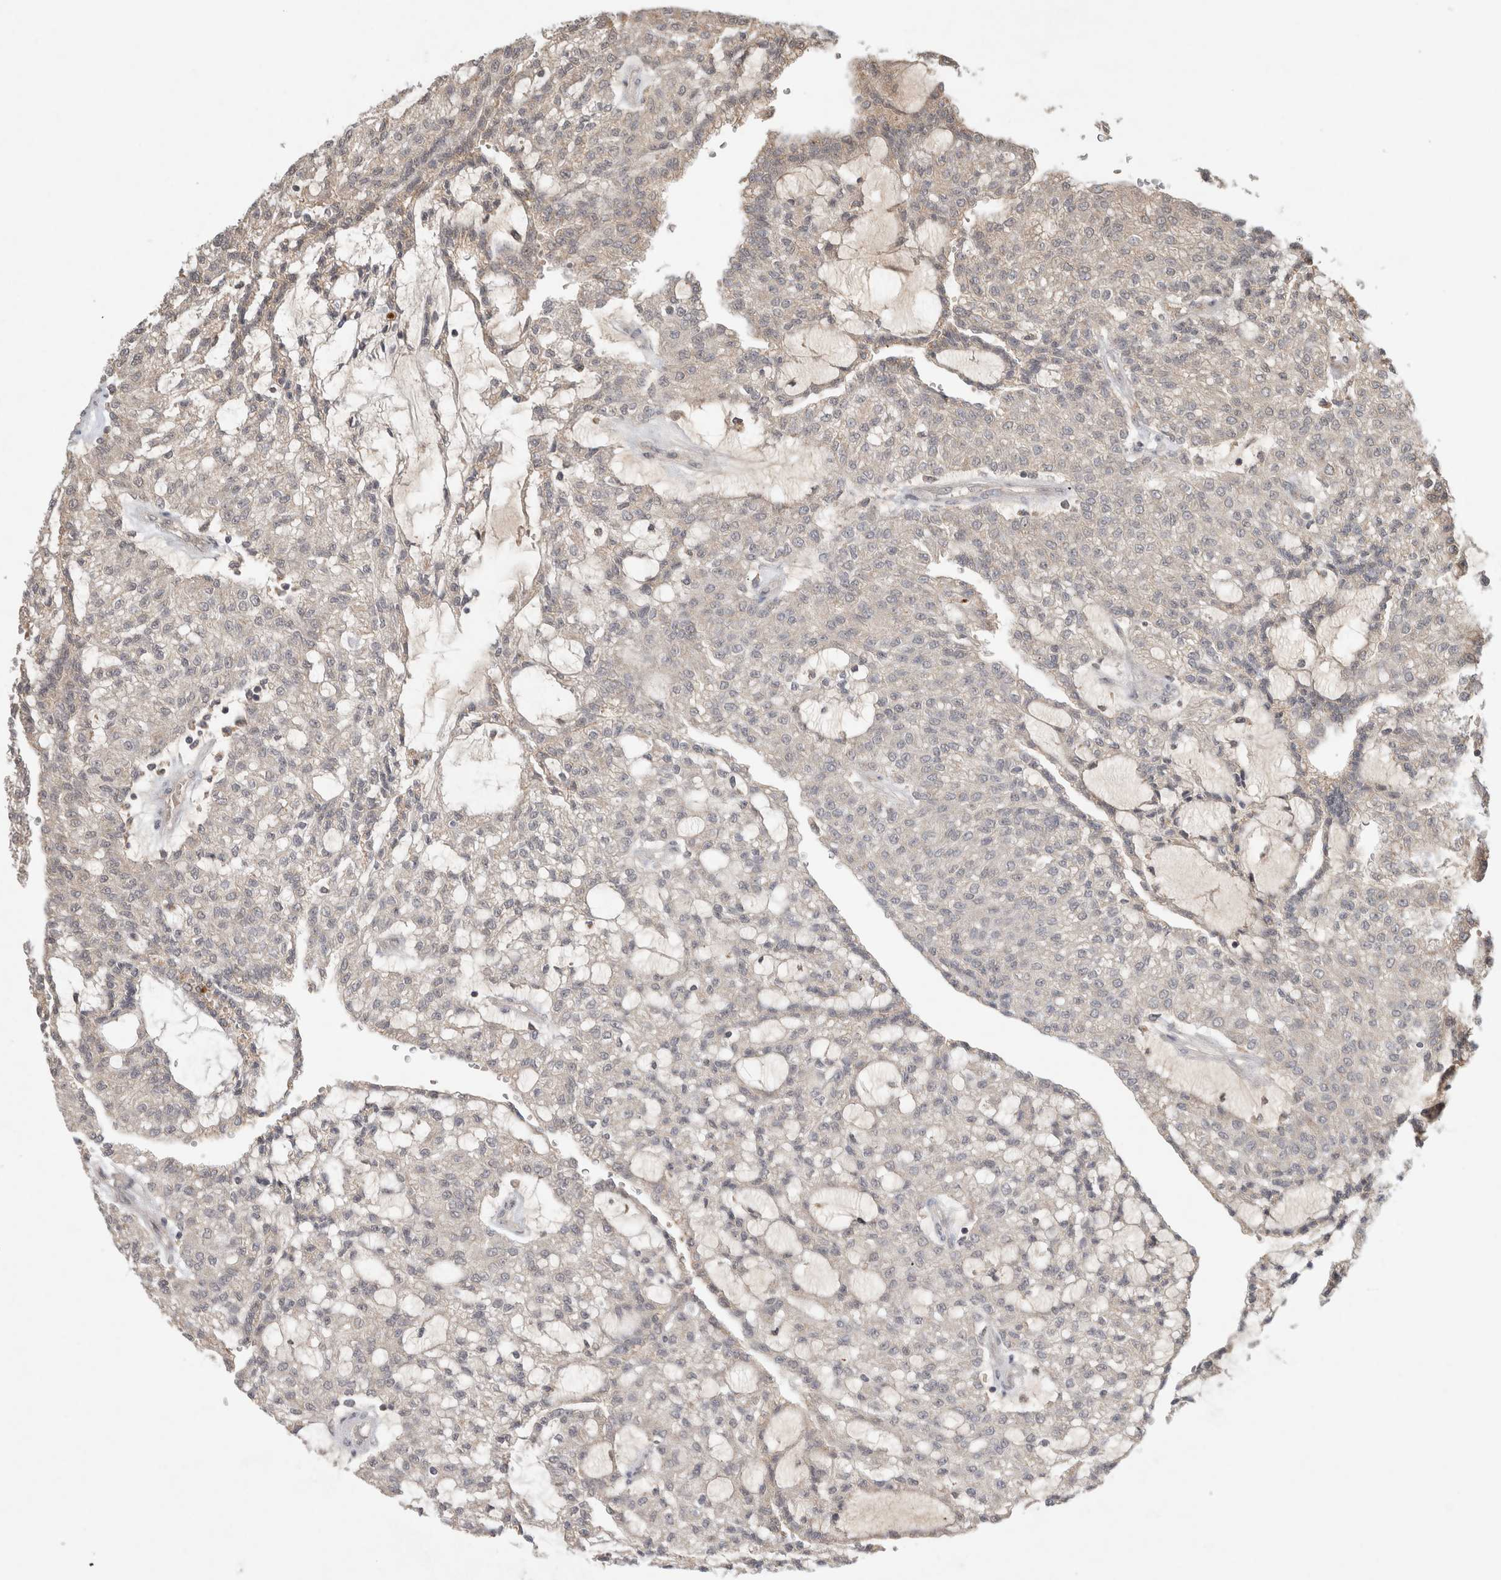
{"staining": {"intensity": "negative", "quantity": "none", "location": "none"}, "tissue": "renal cancer", "cell_type": "Tumor cells", "image_type": "cancer", "snomed": [{"axis": "morphology", "description": "Adenocarcinoma, NOS"}, {"axis": "topography", "description": "Kidney"}], "caption": "The IHC photomicrograph has no significant expression in tumor cells of renal cancer (adenocarcinoma) tissue. The staining was performed using DAB (3,3'-diaminobenzidine) to visualize the protein expression in brown, while the nuclei were stained in blue with hematoxylin (Magnification: 20x).", "gene": "LOXL2", "patient": {"sex": "male", "age": 63}}